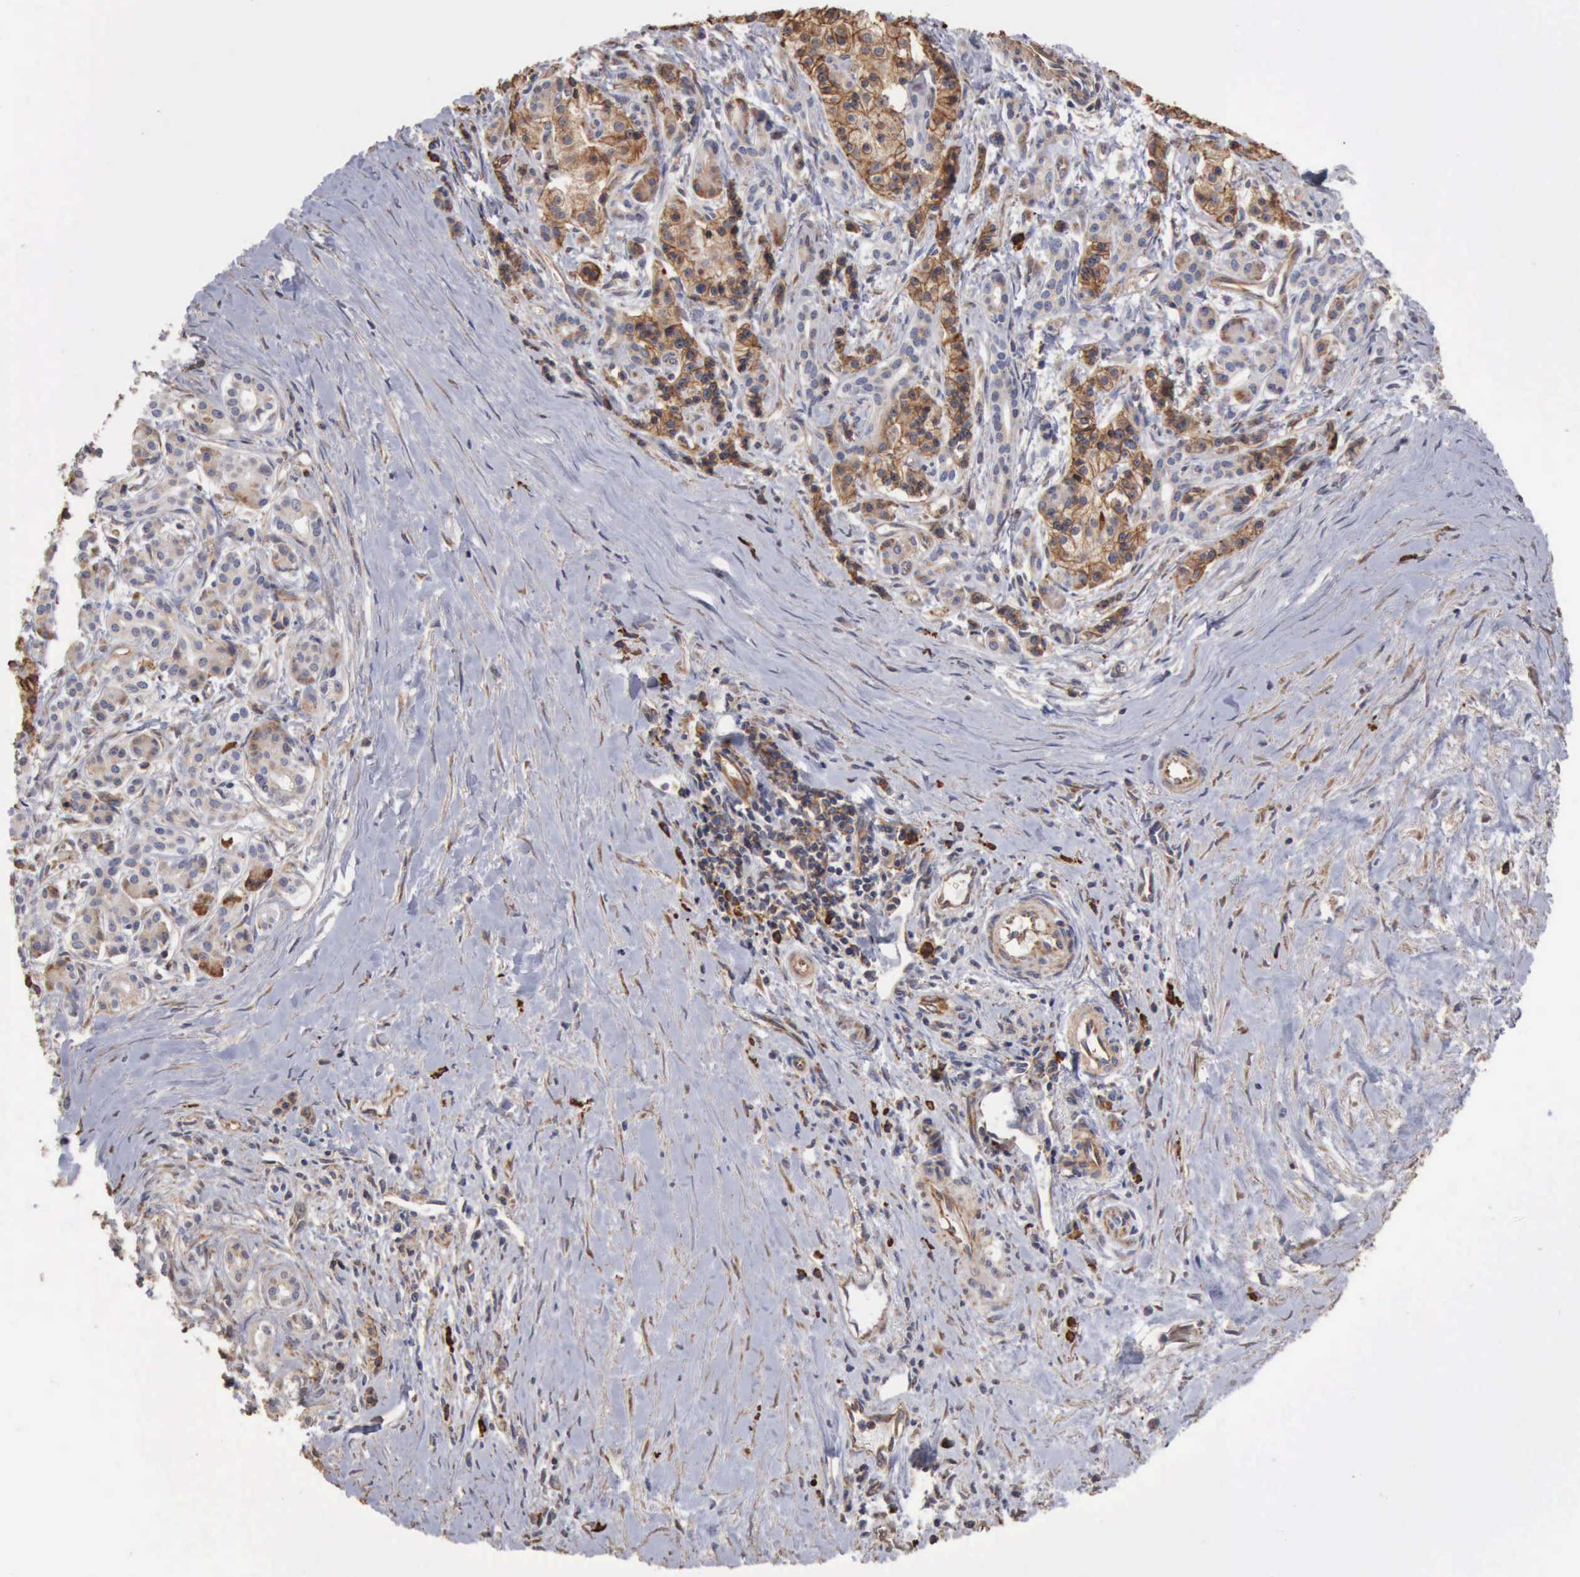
{"staining": {"intensity": "weak", "quantity": "<25%", "location": "cytoplasmic/membranous"}, "tissue": "pancreatic cancer", "cell_type": "Tumor cells", "image_type": "cancer", "snomed": [{"axis": "morphology", "description": "Adenocarcinoma, NOS"}, {"axis": "topography", "description": "Pancreas"}], "caption": "Pancreatic cancer was stained to show a protein in brown. There is no significant positivity in tumor cells.", "gene": "GPR101", "patient": {"sex": "male", "age": 59}}